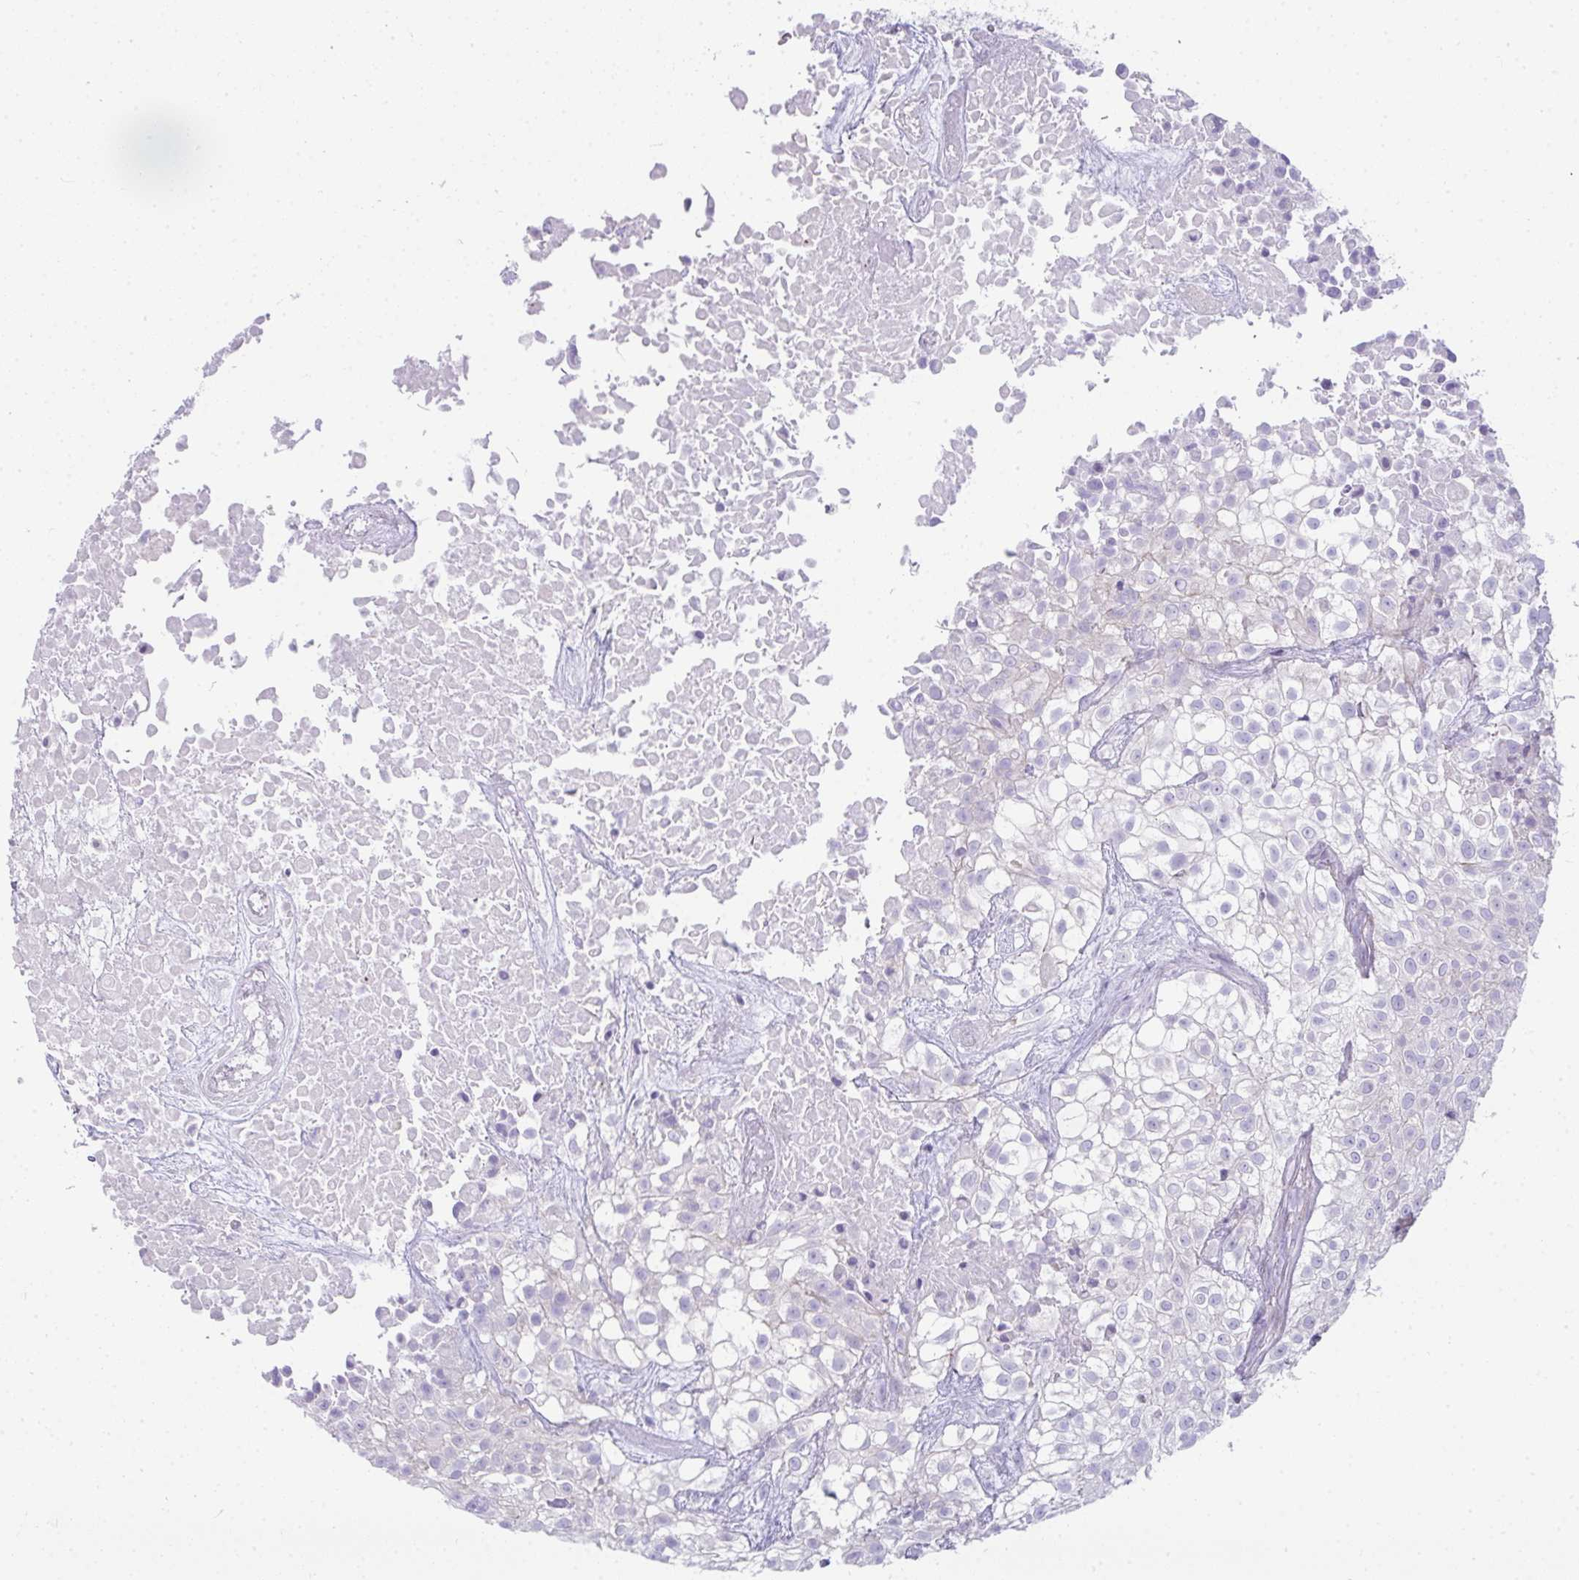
{"staining": {"intensity": "negative", "quantity": "none", "location": "none"}, "tissue": "urothelial cancer", "cell_type": "Tumor cells", "image_type": "cancer", "snomed": [{"axis": "morphology", "description": "Urothelial carcinoma, High grade"}, {"axis": "topography", "description": "Urinary bladder"}], "caption": "IHC of urothelial carcinoma (high-grade) exhibits no expression in tumor cells. Nuclei are stained in blue.", "gene": "CDRT15", "patient": {"sex": "male", "age": 56}}